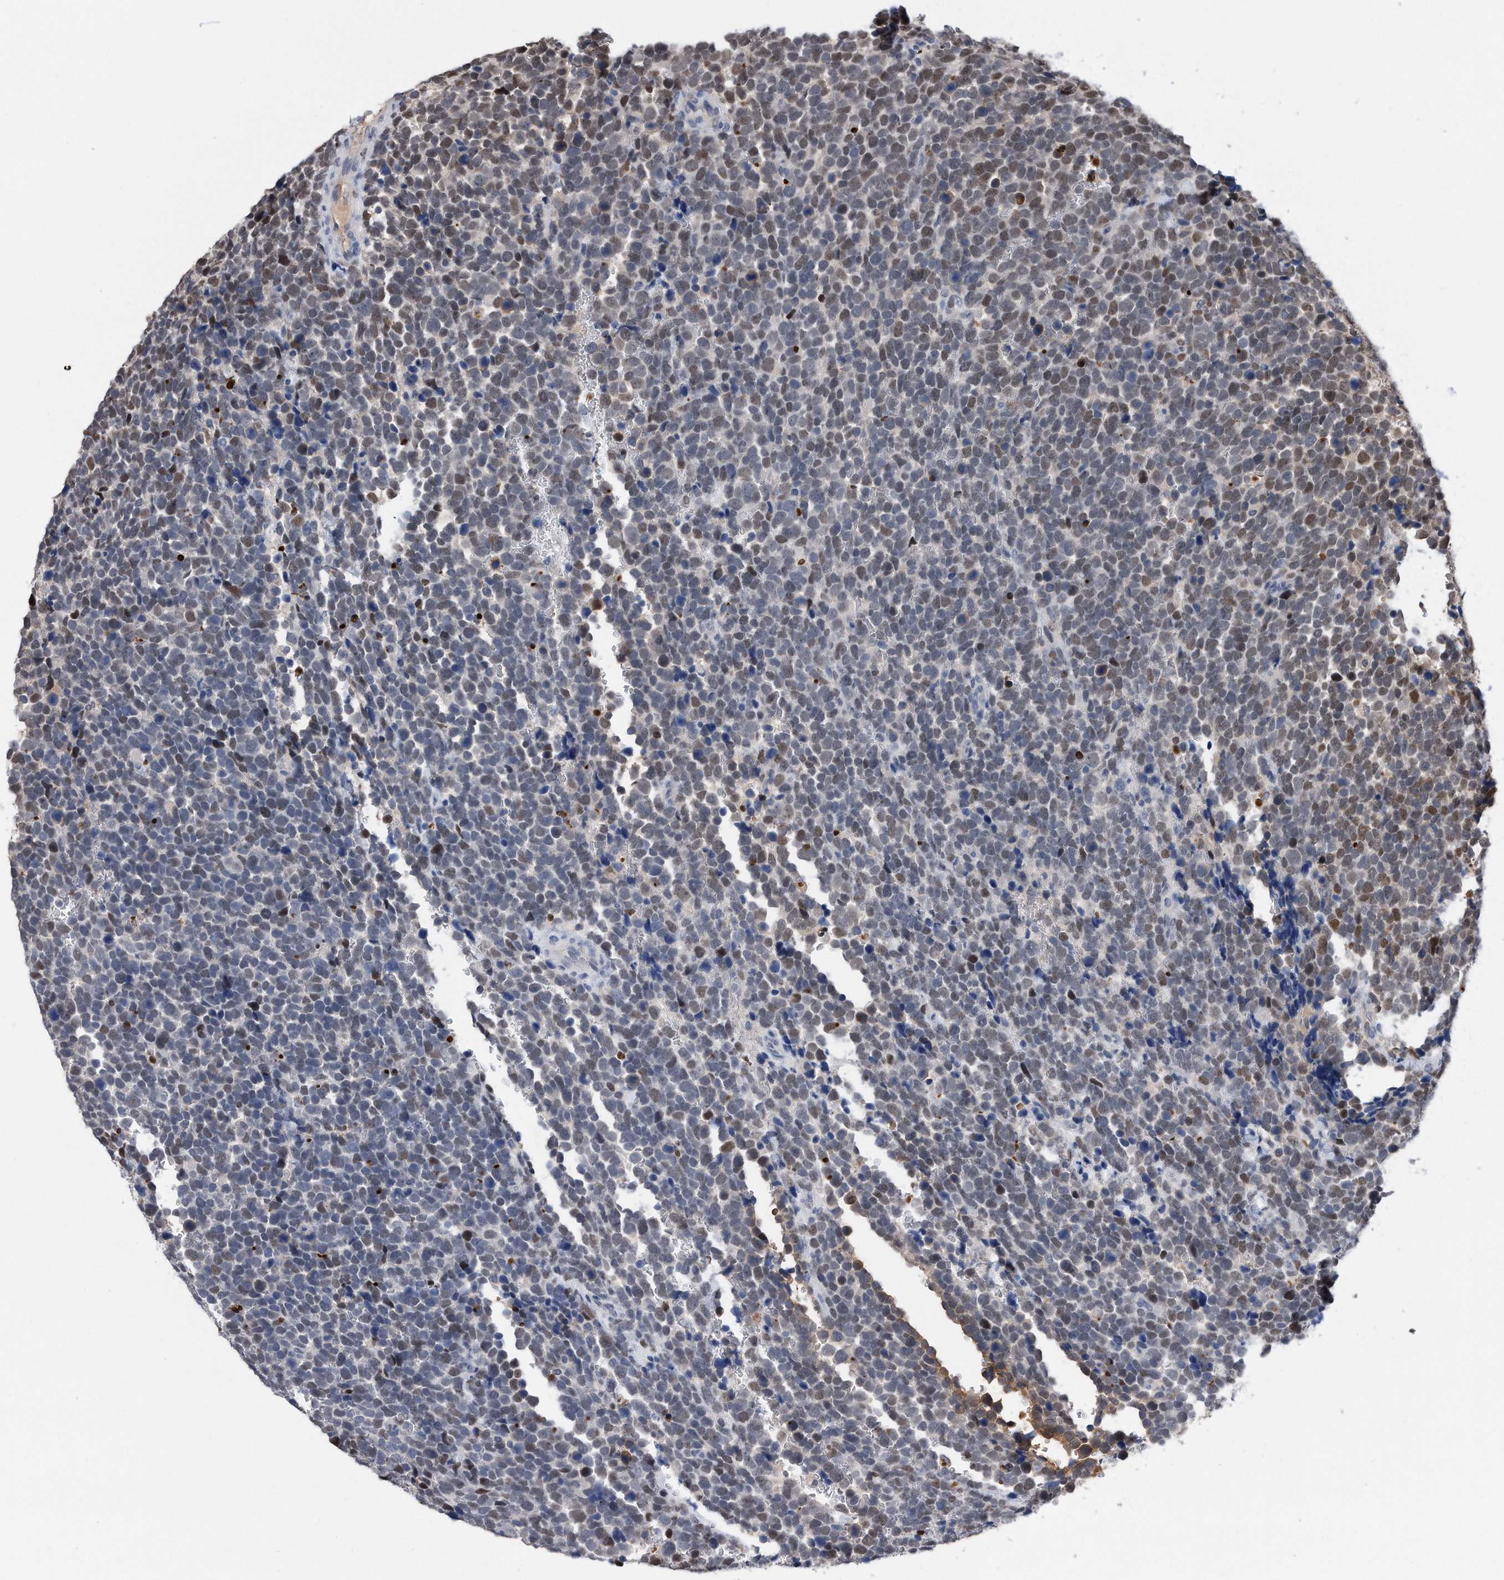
{"staining": {"intensity": "moderate", "quantity": "<25%", "location": "nuclear"}, "tissue": "urothelial cancer", "cell_type": "Tumor cells", "image_type": "cancer", "snomed": [{"axis": "morphology", "description": "Urothelial carcinoma, High grade"}, {"axis": "topography", "description": "Urinary bladder"}], "caption": "There is low levels of moderate nuclear staining in tumor cells of urothelial cancer, as demonstrated by immunohistochemical staining (brown color).", "gene": "PCNA", "patient": {"sex": "female", "age": 82}}